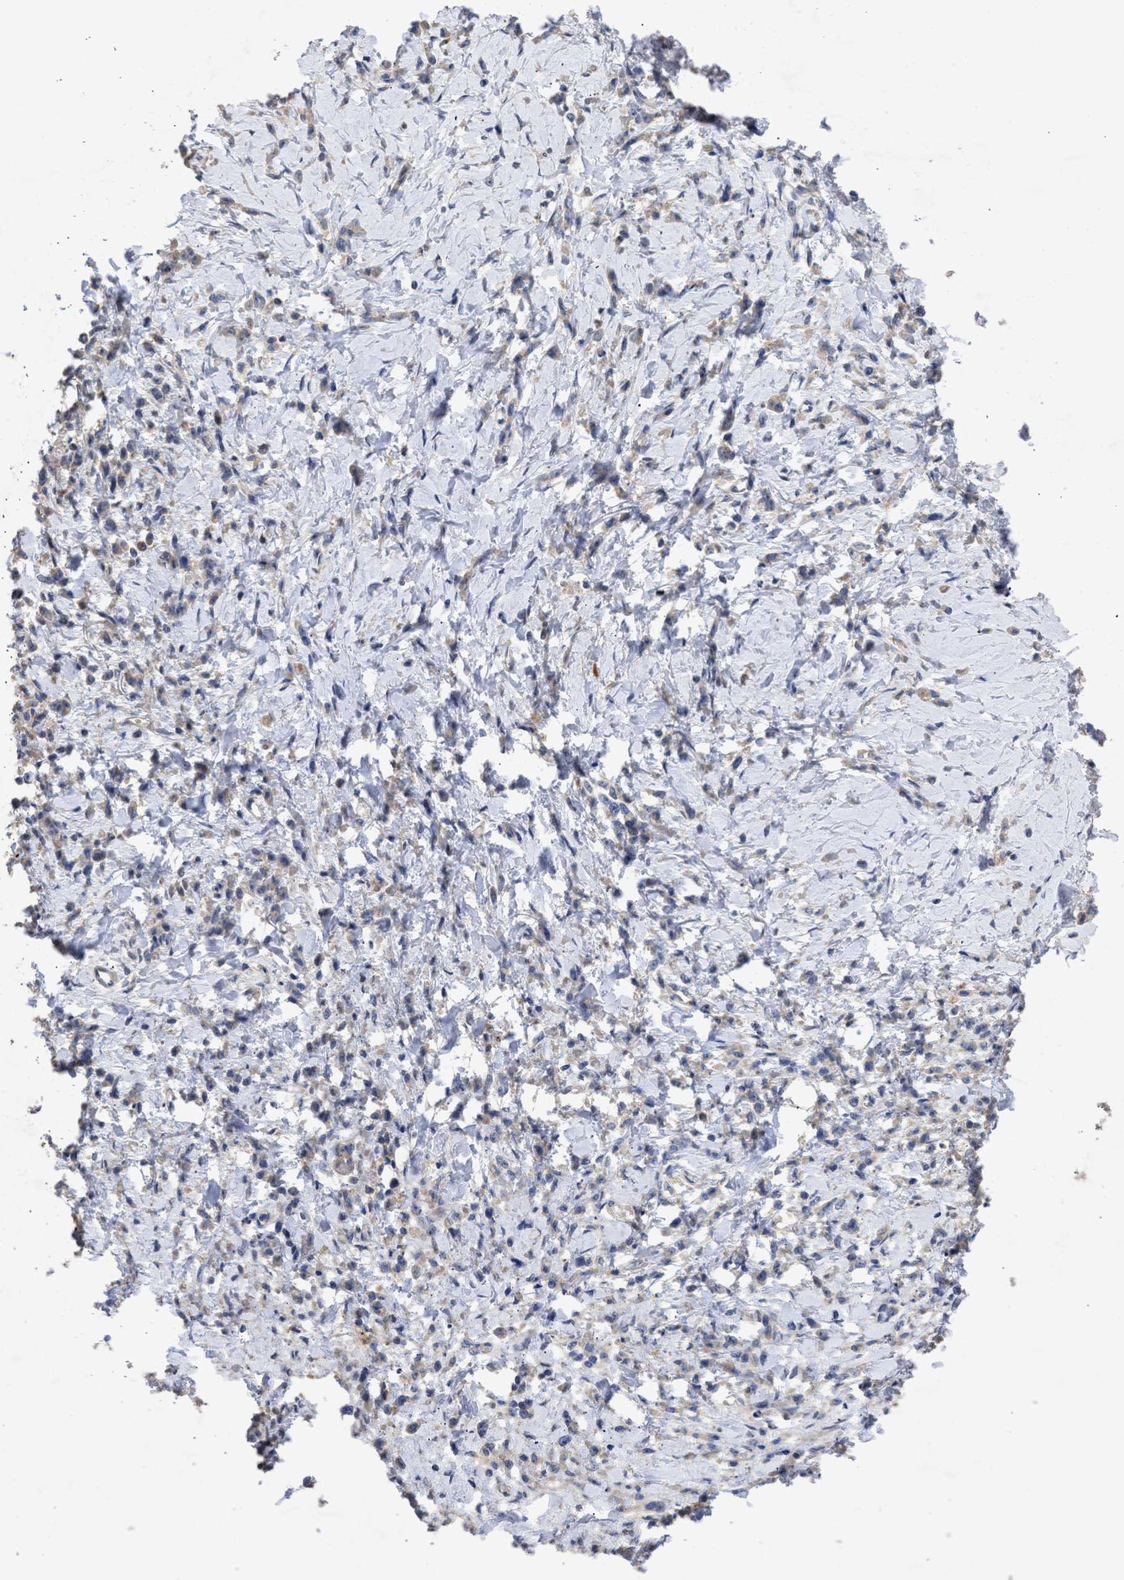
{"staining": {"intensity": "weak", "quantity": "<25%", "location": "cytoplasmic/membranous"}, "tissue": "stomach cancer", "cell_type": "Tumor cells", "image_type": "cancer", "snomed": [{"axis": "morphology", "description": "Normal tissue, NOS"}, {"axis": "morphology", "description": "Adenocarcinoma, NOS"}, {"axis": "topography", "description": "Stomach"}], "caption": "A photomicrograph of stomach cancer stained for a protein exhibits no brown staining in tumor cells. The staining was performed using DAB to visualize the protein expression in brown, while the nuclei were stained in blue with hematoxylin (Magnification: 20x).", "gene": "ARHGEF4", "patient": {"sex": "male", "age": 82}}